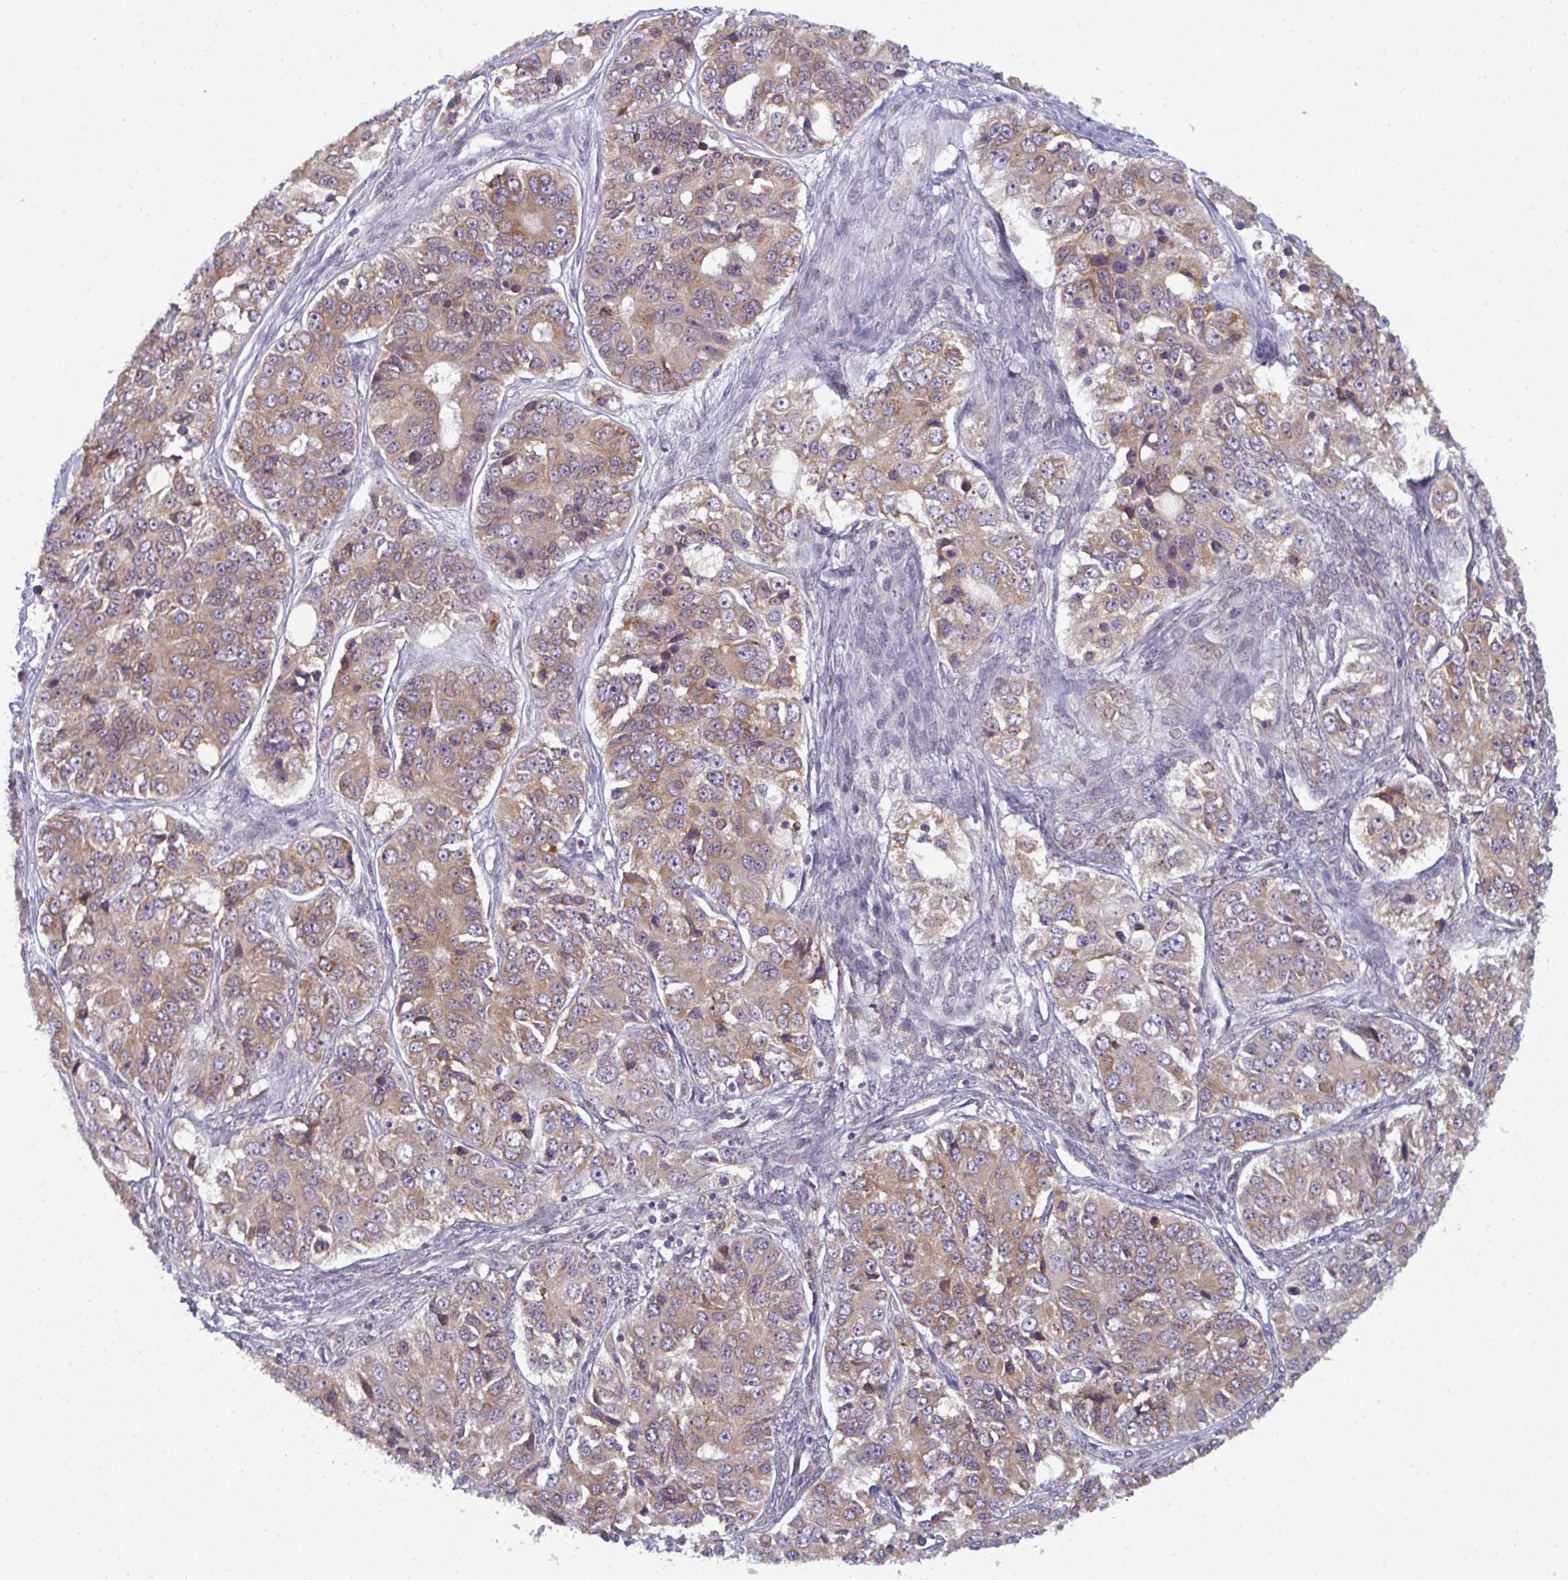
{"staining": {"intensity": "negative", "quantity": "none", "location": "none"}, "tissue": "ovarian cancer", "cell_type": "Tumor cells", "image_type": "cancer", "snomed": [{"axis": "morphology", "description": "Carcinoma, endometroid"}, {"axis": "topography", "description": "Ovary"}], "caption": "DAB (3,3'-diaminobenzidine) immunohistochemical staining of human endometroid carcinoma (ovarian) shows no significant positivity in tumor cells.", "gene": "LYSMD4", "patient": {"sex": "female", "age": 51}}